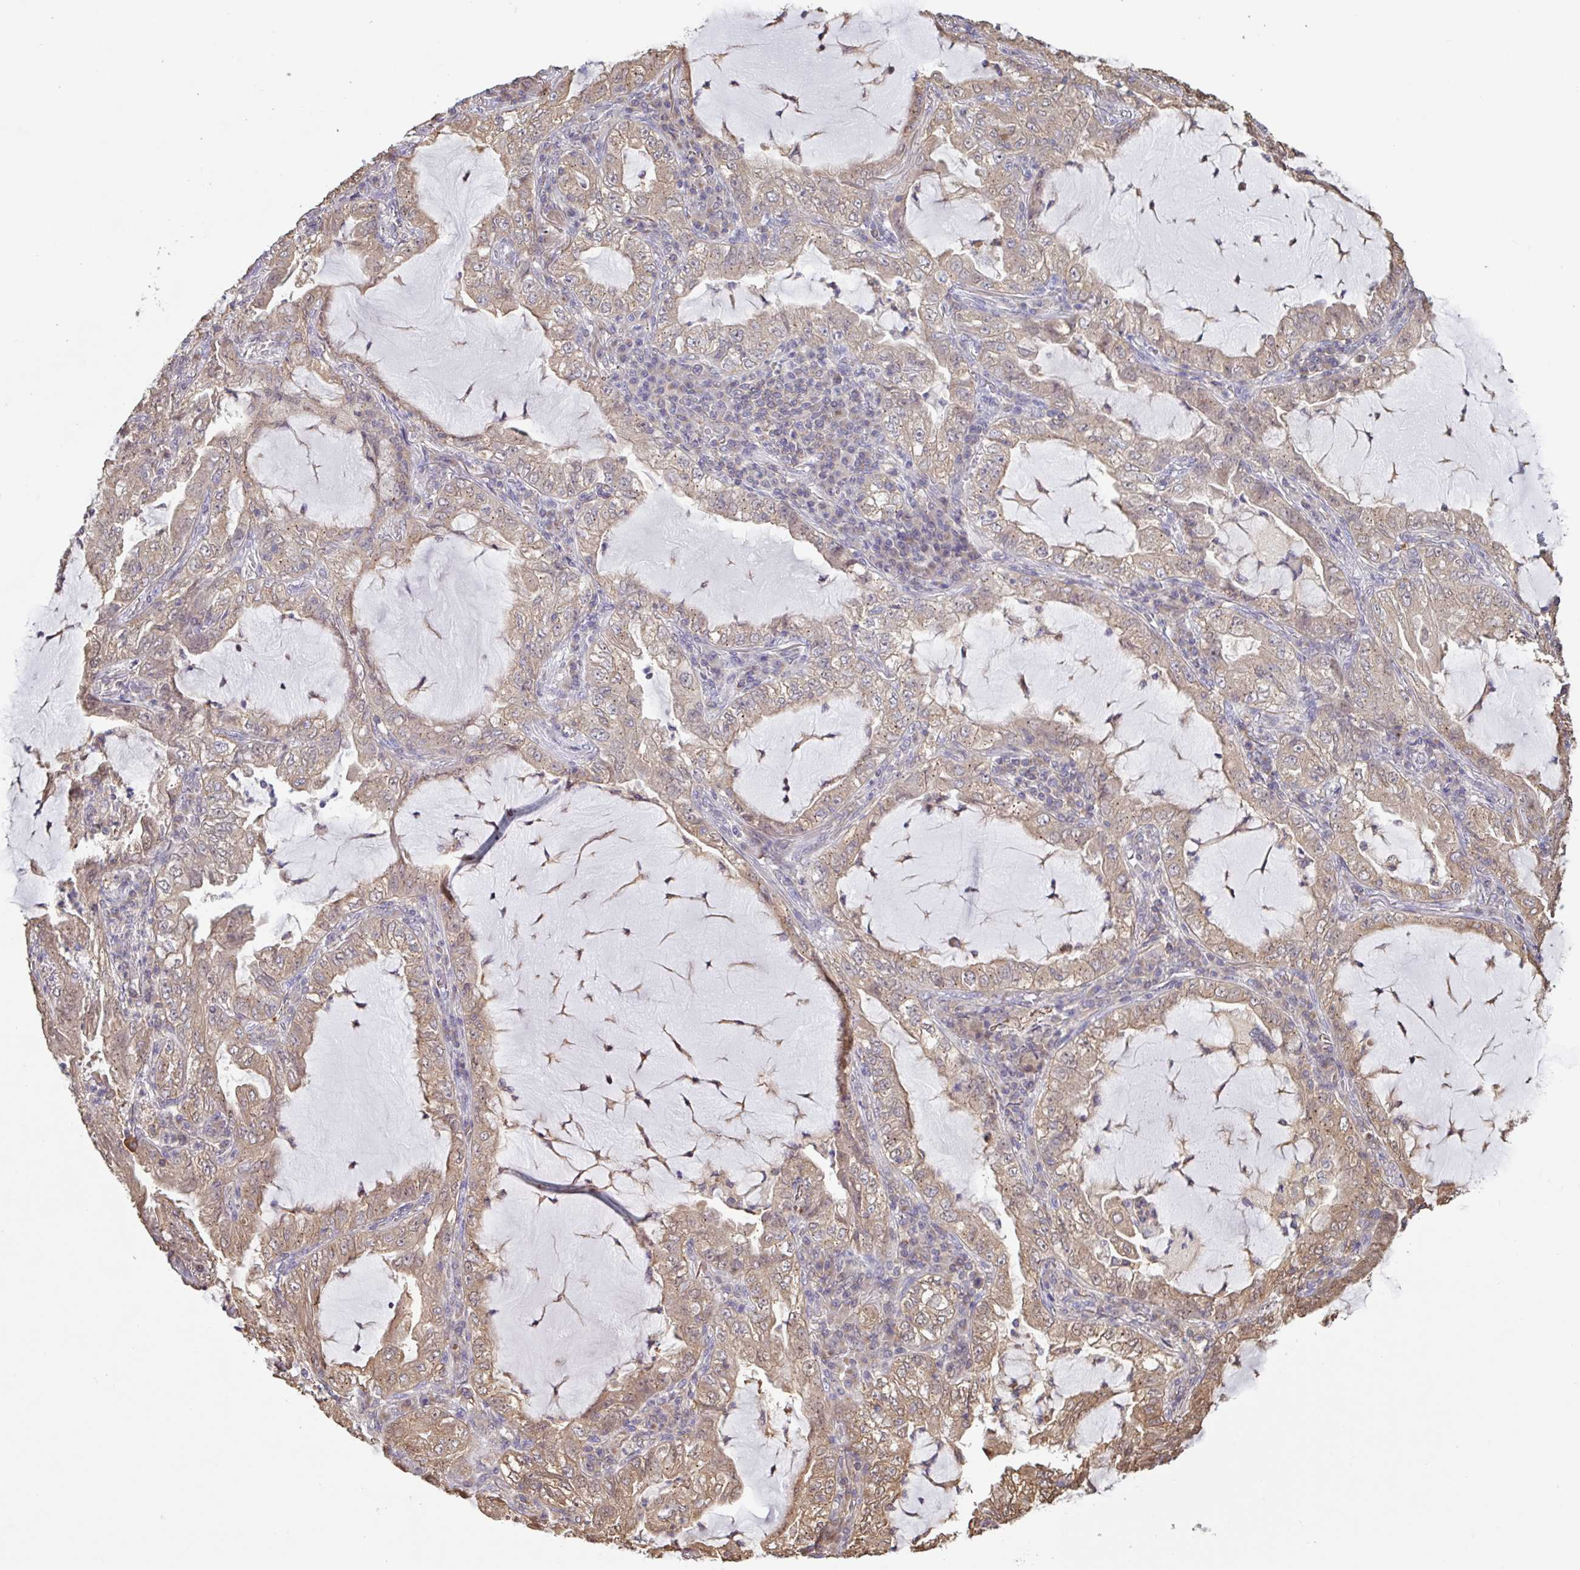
{"staining": {"intensity": "weak", "quantity": ">75%", "location": "cytoplasmic/membranous"}, "tissue": "lung cancer", "cell_type": "Tumor cells", "image_type": "cancer", "snomed": [{"axis": "morphology", "description": "Adenocarcinoma, NOS"}, {"axis": "topography", "description": "Lung"}], "caption": "Immunohistochemistry (IHC) photomicrograph of neoplastic tissue: lung cancer stained using immunohistochemistry displays low levels of weak protein expression localized specifically in the cytoplasmic/membranous of tumor cells, appearing as a cytoplasmic/membranous brown color.", "gene": "OTOP2", "patient": {"sex": "female", "age": 73}}